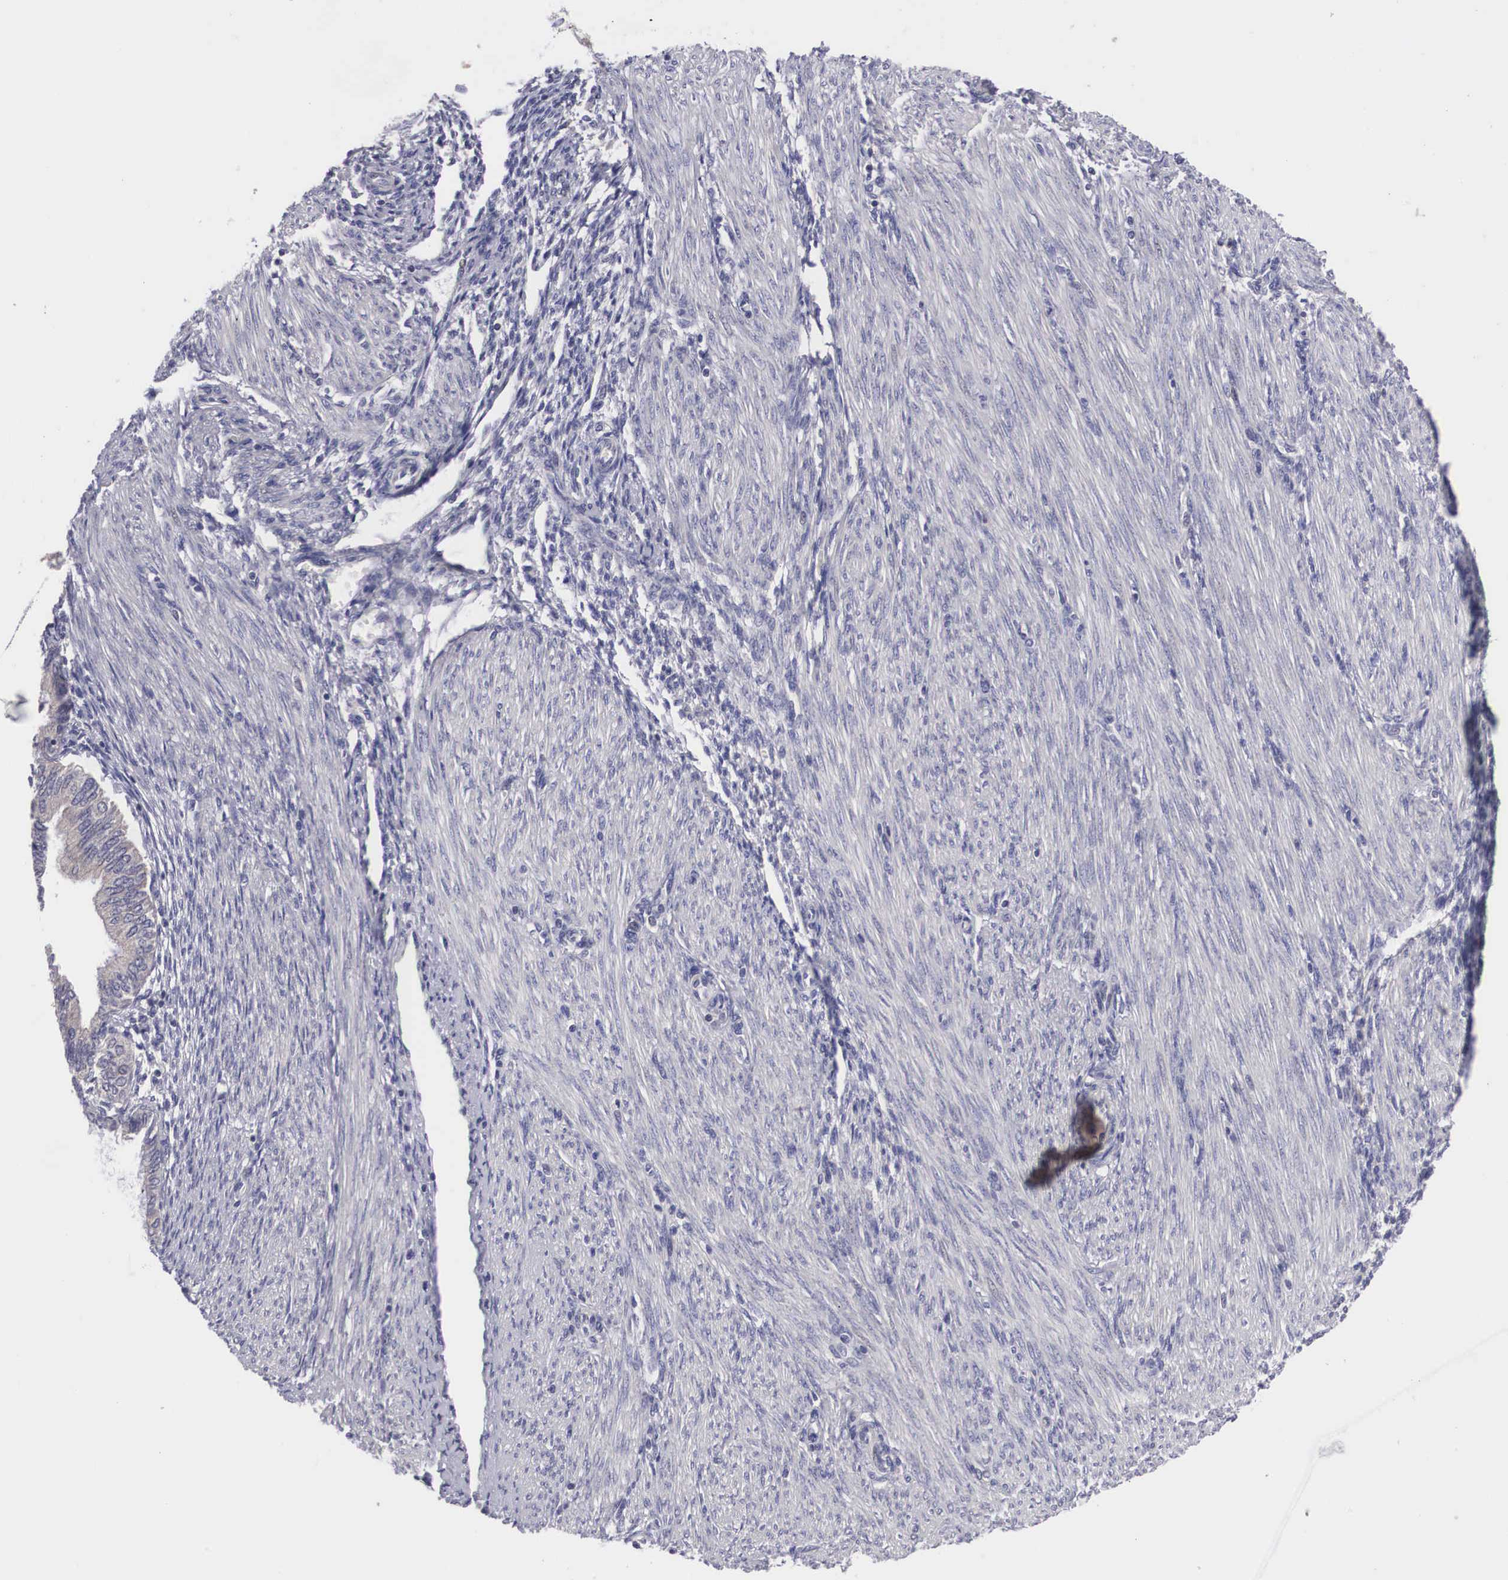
{"staining": {"intensity": "negative", "quantity": "none", "location": "none"}, "tissue": "endometrial cancer", "cell_type": "Tumor cells", "image_type": "cancer", "snomed": [{"axis": "morphology", "description": "Adenocarcinoma, NOS"}, {"axis": "topography", "description": "Endometrium"}], "caption": "There is no significant staining in tumor cells of endometrial adenocarcinoma.", "gene": "GRIPAP1", "patient": {"sex": "female", "age": 51}}